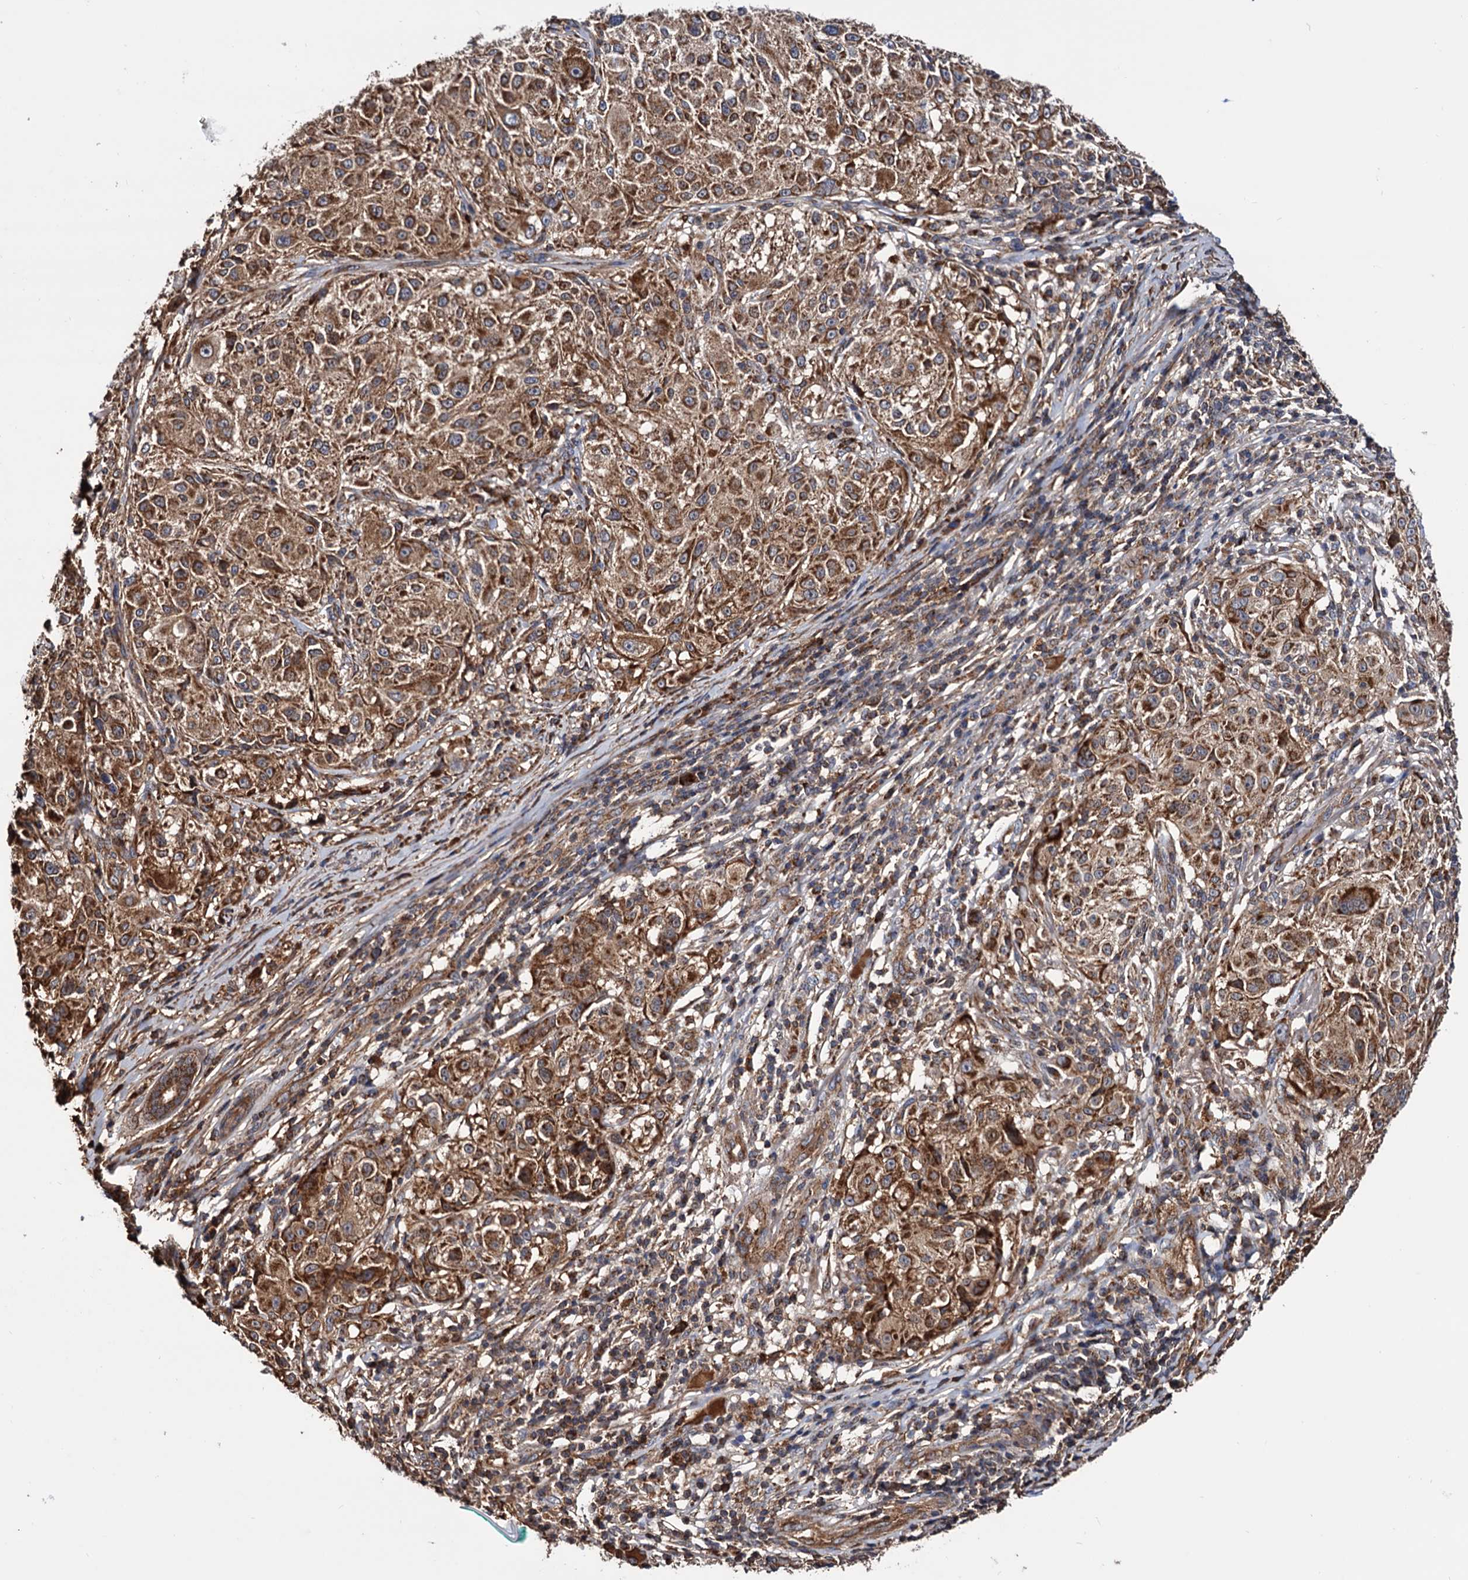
{"staining": {"intensity": "moderate", "quantity": ">75%", "location": "cytoplasmic/membranous"}, "tissue": "melanoma", "cell_type": "Tumor cells", "image_type": "cancer", "snomed": [{"axis": "morphology", "description": "Necrosis, NOS"}, {"axis": "morphology", "description": "Malignant melanoma, NOS"}, {"axis": "topography", "description": "Skin"}], "caption": "Malignant melanoma stained with DAB (3,3'-diaminobenzidine) IHC exhibits medium levels of moderate cytoplasmic/membranous expression in about >75% of tumor cells.", "gene": "MRPL42", "patient": {"sex": "female", "age": 87}}